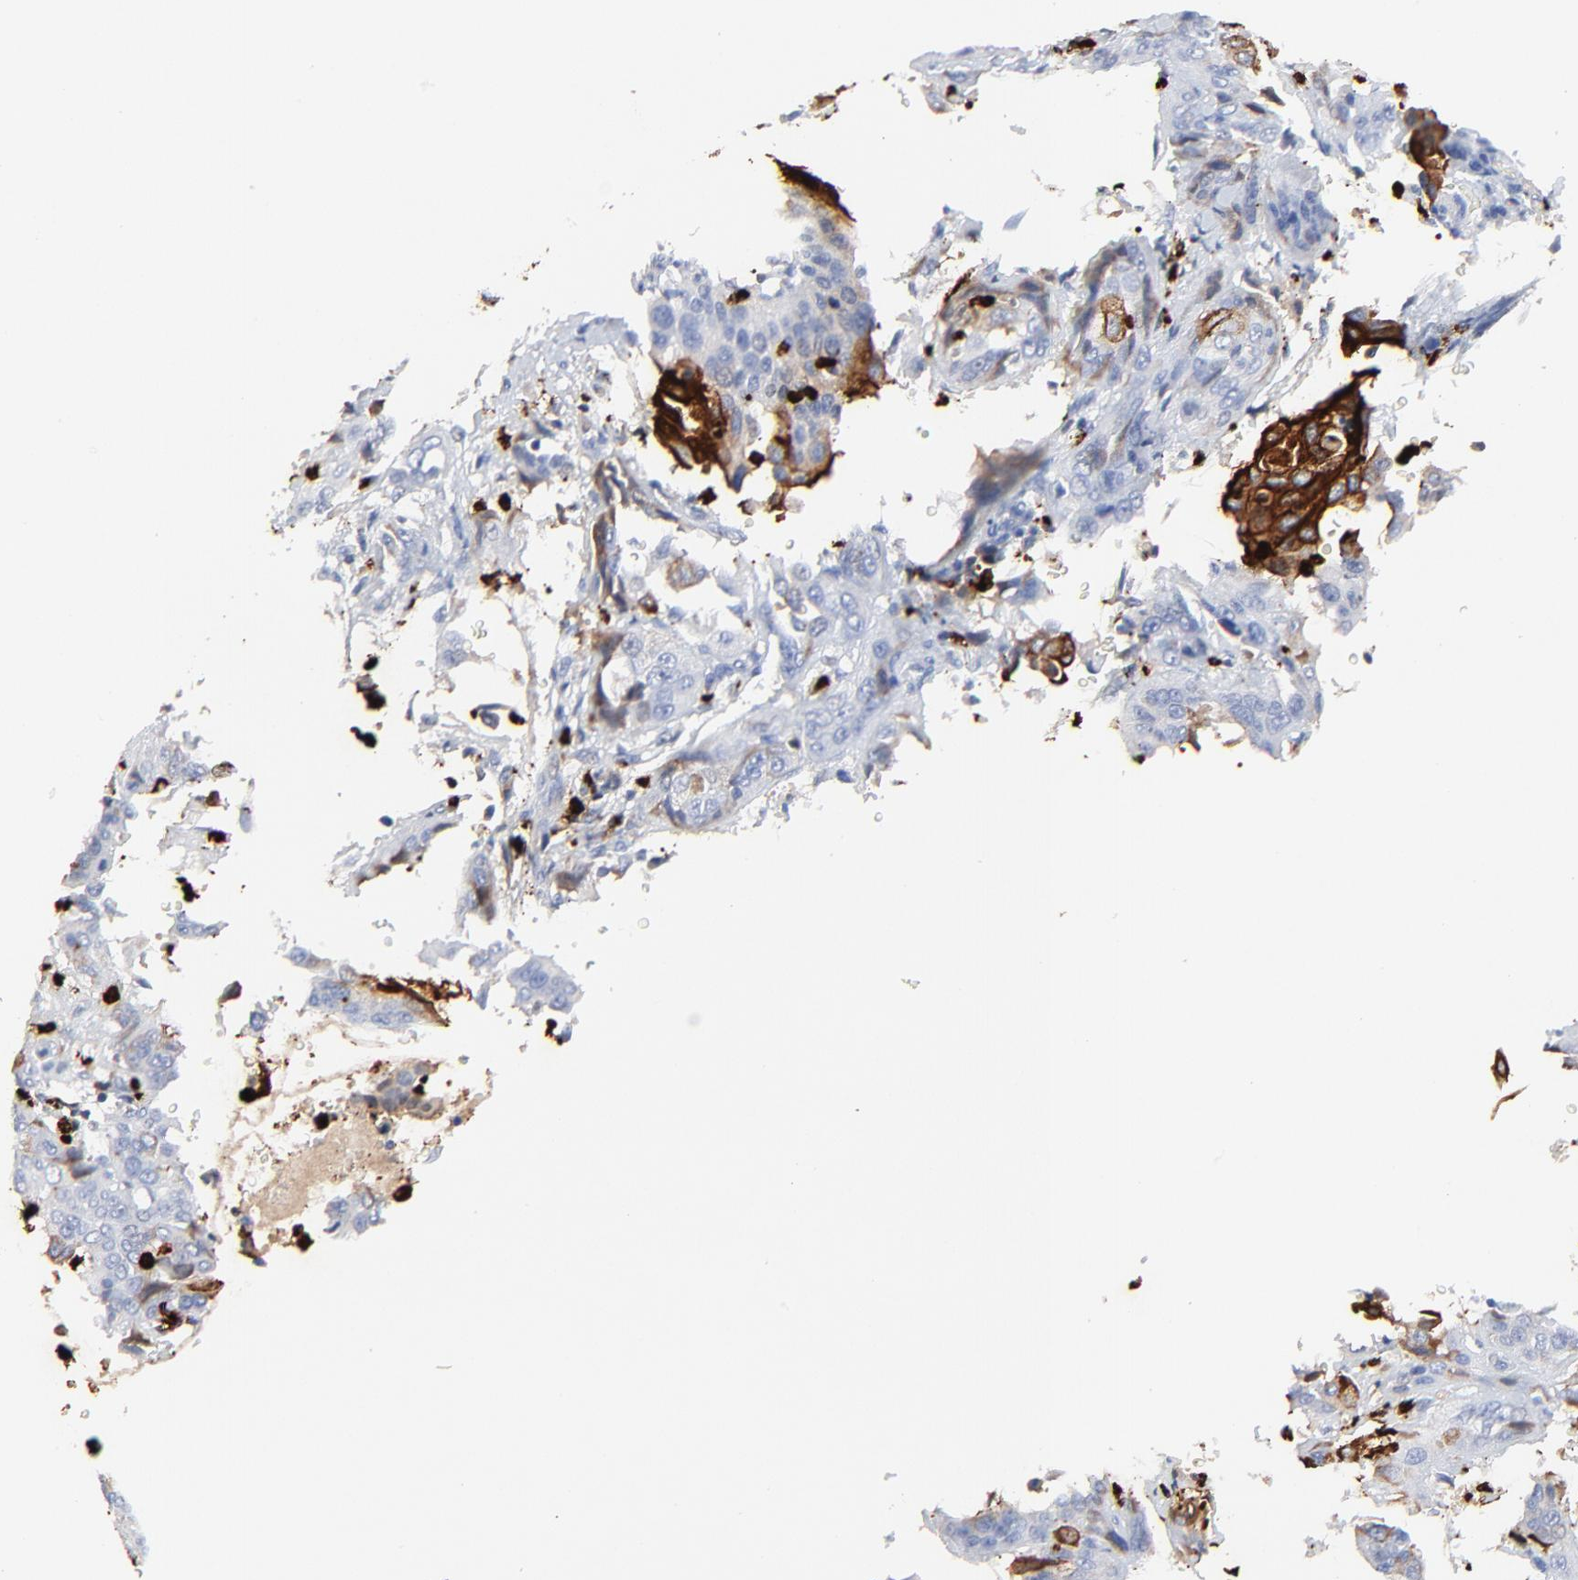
{"staining": {"intensity": "strong", "quantity": "<25%", "location": "cytoplasmic/membranous"}, "tissue": "cervical cancer", "cell_type": "Tumor cells", "image_type": "cancer", "snomed": [{"axis": "morphology", "description": "Squamous cell carcinoma, NOS"}, {"axis": "topography", "description": "Cervix"}], "caption": "Immunohistochemistry of squamous cell carcinoma (cervical) reveals medium levels of strong cytoplasmic/membranous positivity in about <25% of tumor cells.", "gene": "LCN2", "patient": {"sex": "female", "age": 41}}